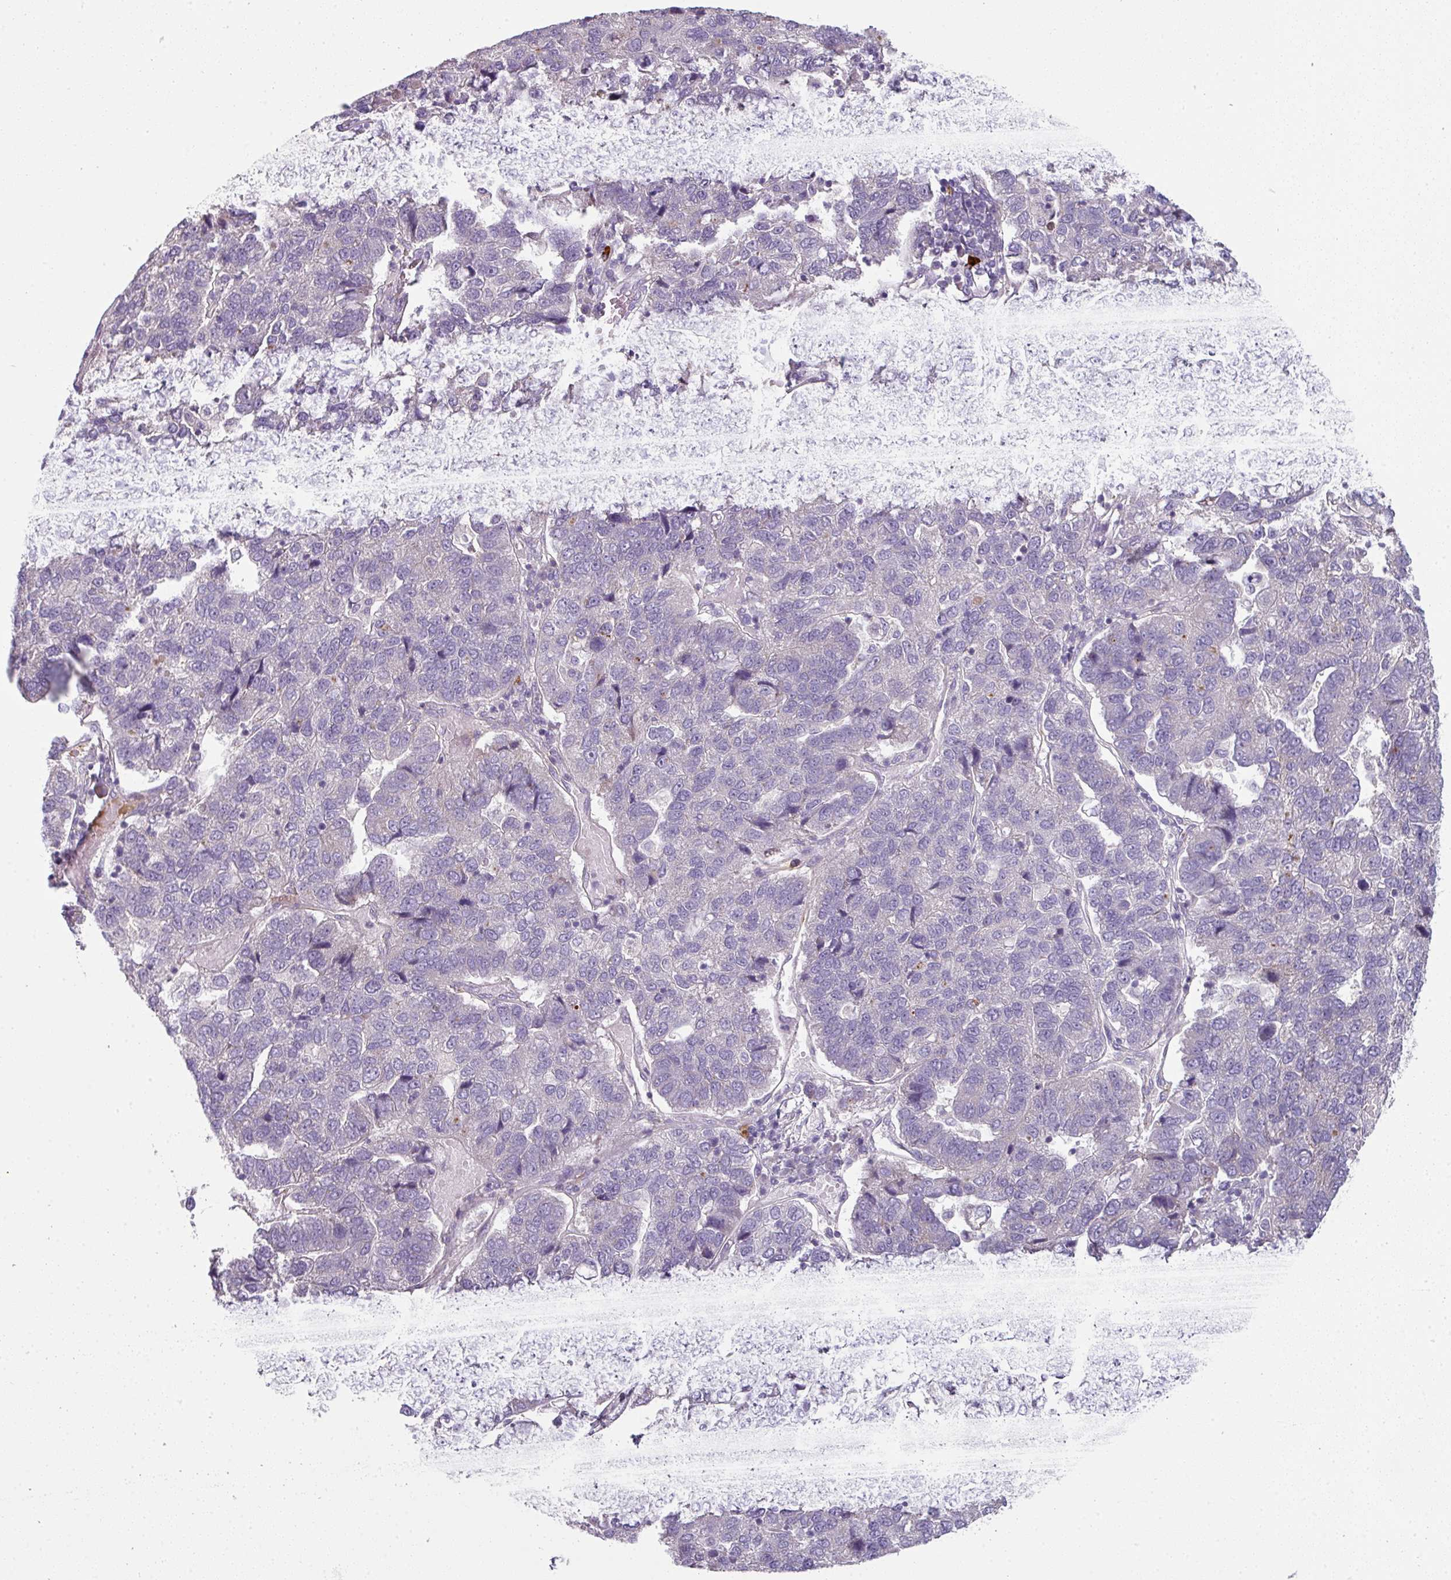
{"staining": {"intensity": "negative", "quantity": "none", "location": "none"}, "tissue": "pancreatic cancer", "cell_type": "Tumor cells", "image_type": "cancer", "snomed": [{"axis": "morphology", "description": "Adenocarcinoma, NOS"}, {"axis": "topography", "description": "Pancreas"}], "caption": "Image shows no protein staining in tumor cells of pancreatic cancer (adenocarcinoma) tissue.", "gene": "FHAD1", "patient": {"sex": "female", "age": 61}}